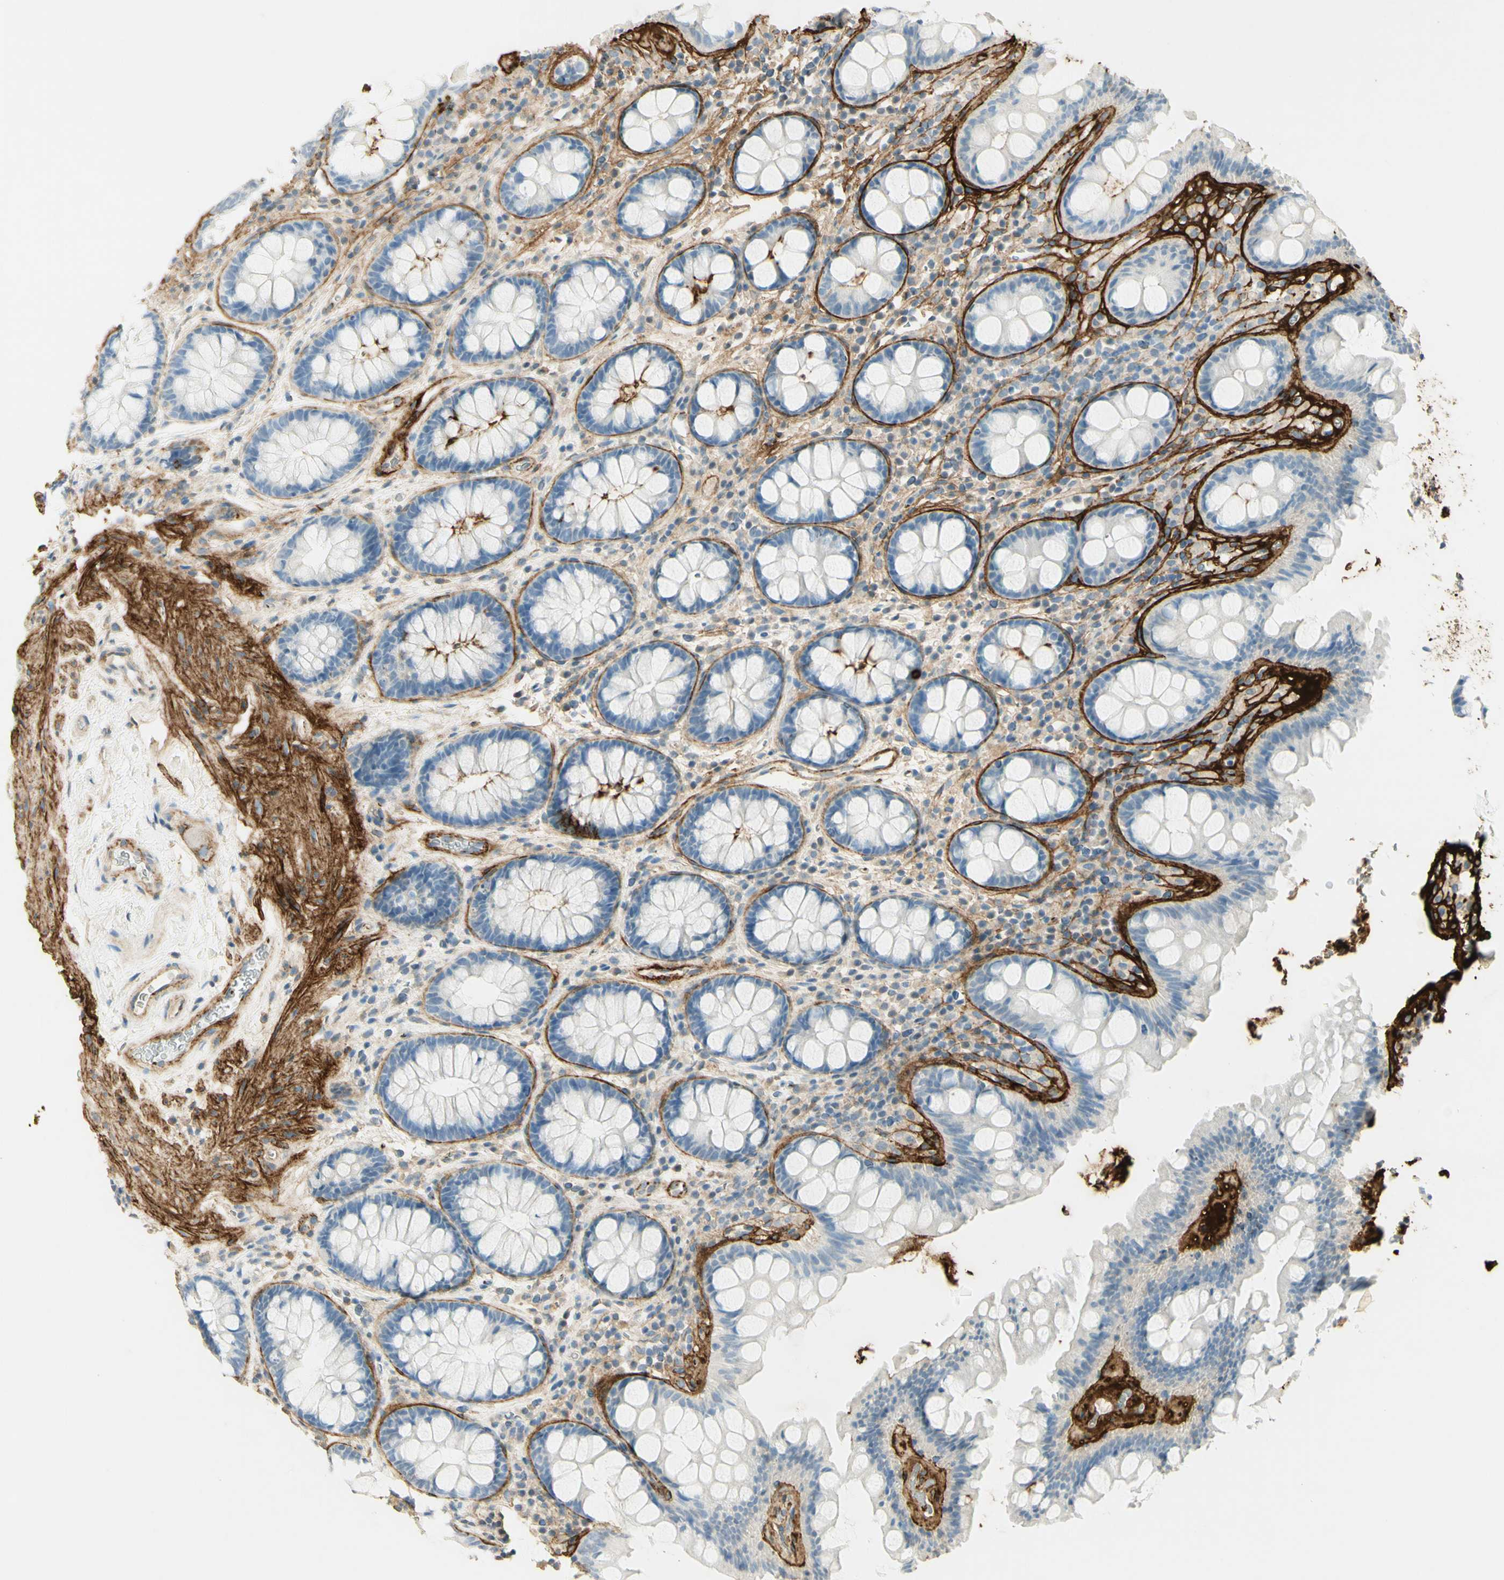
{"staining": {"intensity": "strong", "quantity": ">75%", "location": "cytoplasmic/membranous"}, "tissue": "colon", "cell_type": "Endothelial cells", "image_type": "normal", "snomed": [{"axis": "morphology", "description": "Normal tissue, NOS"}, {"axis": "topography", "description": "Colon"}], "caption": "Brown immunohistochemical staining in normal colon exhibits strong cytoplasmic/membranous staining in about >75% of endothelial cells.", "gene": "TNN", "patient": {"sex": "female", "age": 80}}